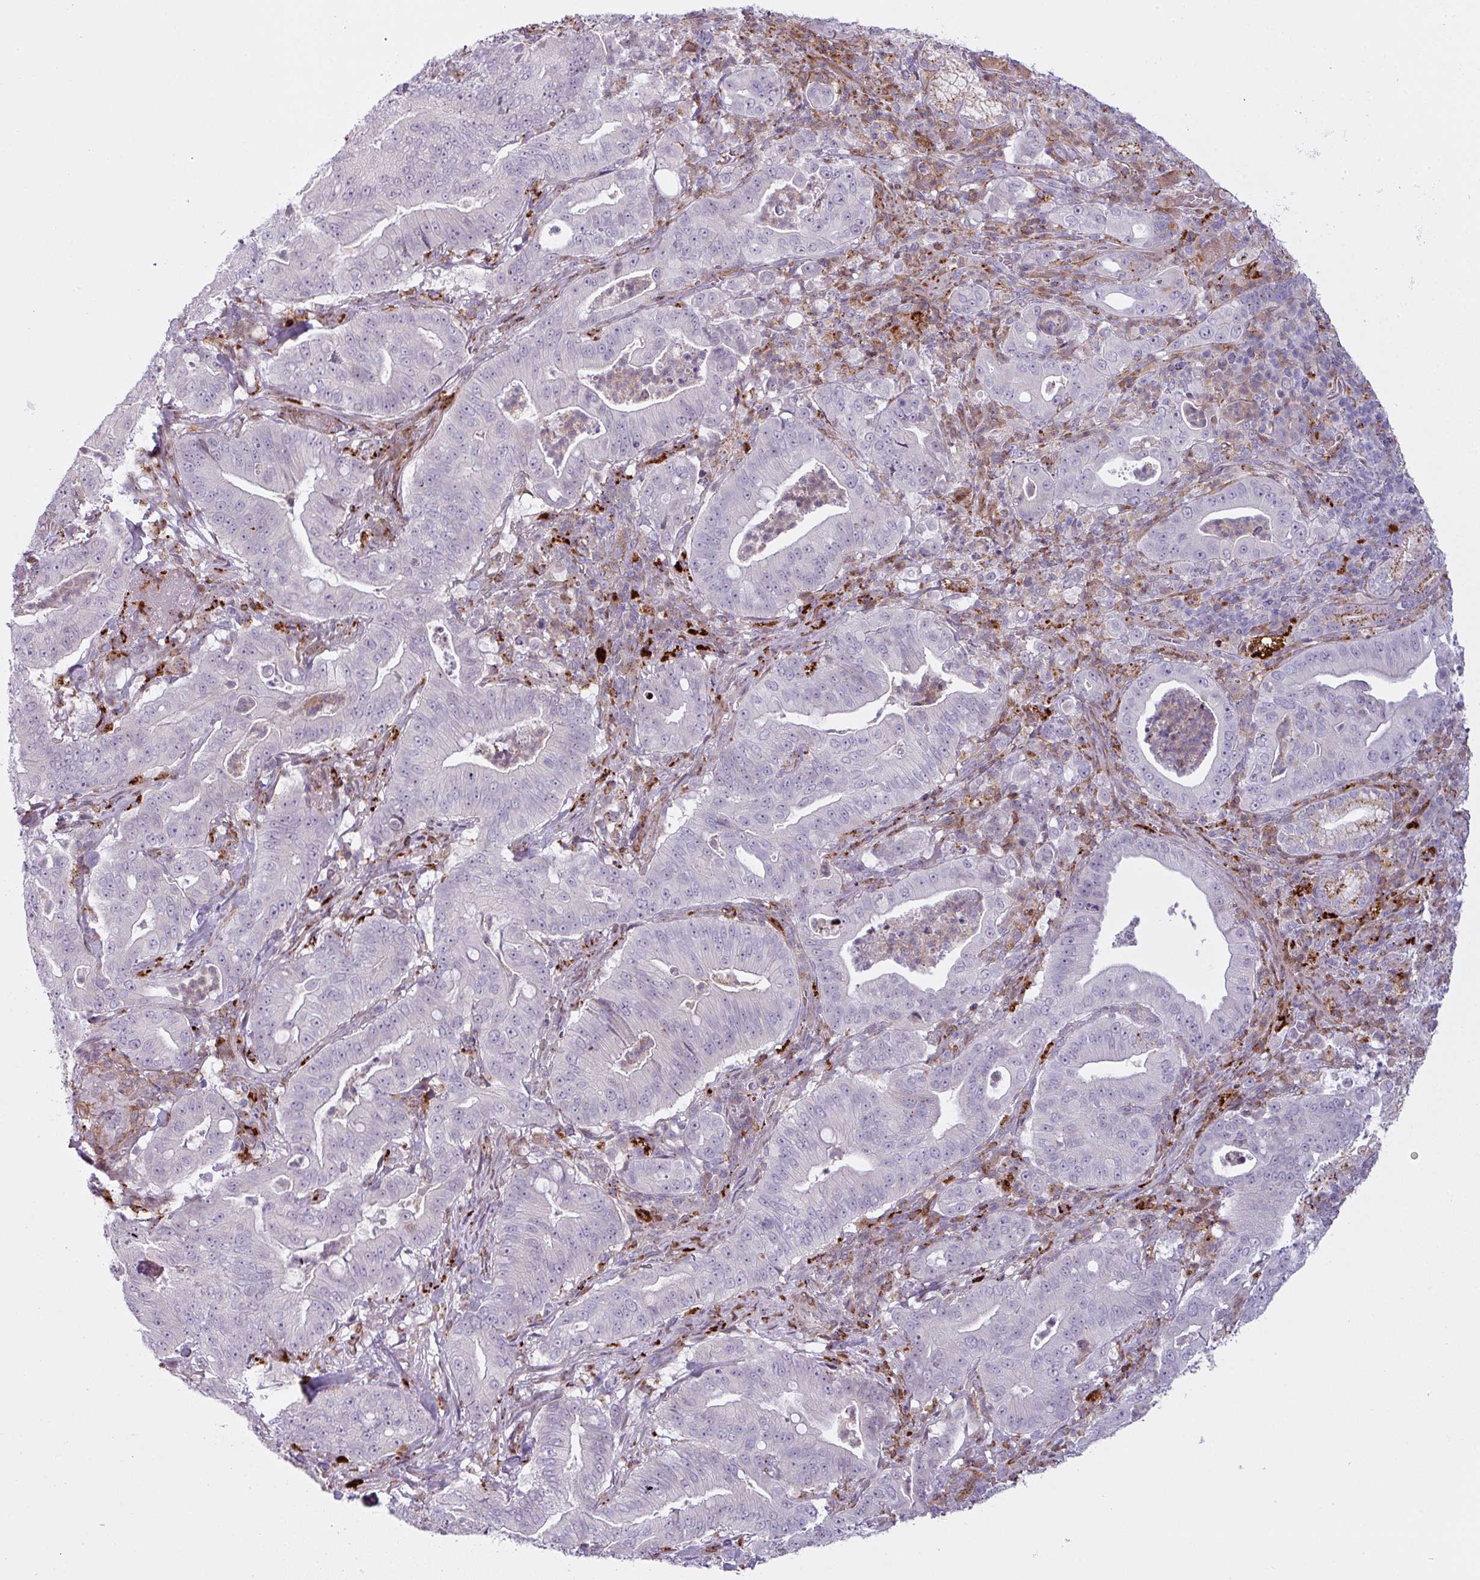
{"staining": {"intensity": "negative", "quantity": "none", "location": "none"}, "tissue": "pancreatic cancer", "cell_type": "Tumor cells", "image_type": "cancer", "snomed": [{"axis": "morphology", "description": "Adenocarcinoma, NOS"}, {"axis": "topography", "description": "Pancreas"}], "caption": "A photomicrograph of pancreatic cancer (adenocarcinoma) stained for a protein exhibits no brown staining in tumor cells.", "gene": "MAP7D2", "patient": {"sex": "male", "age": 71}}